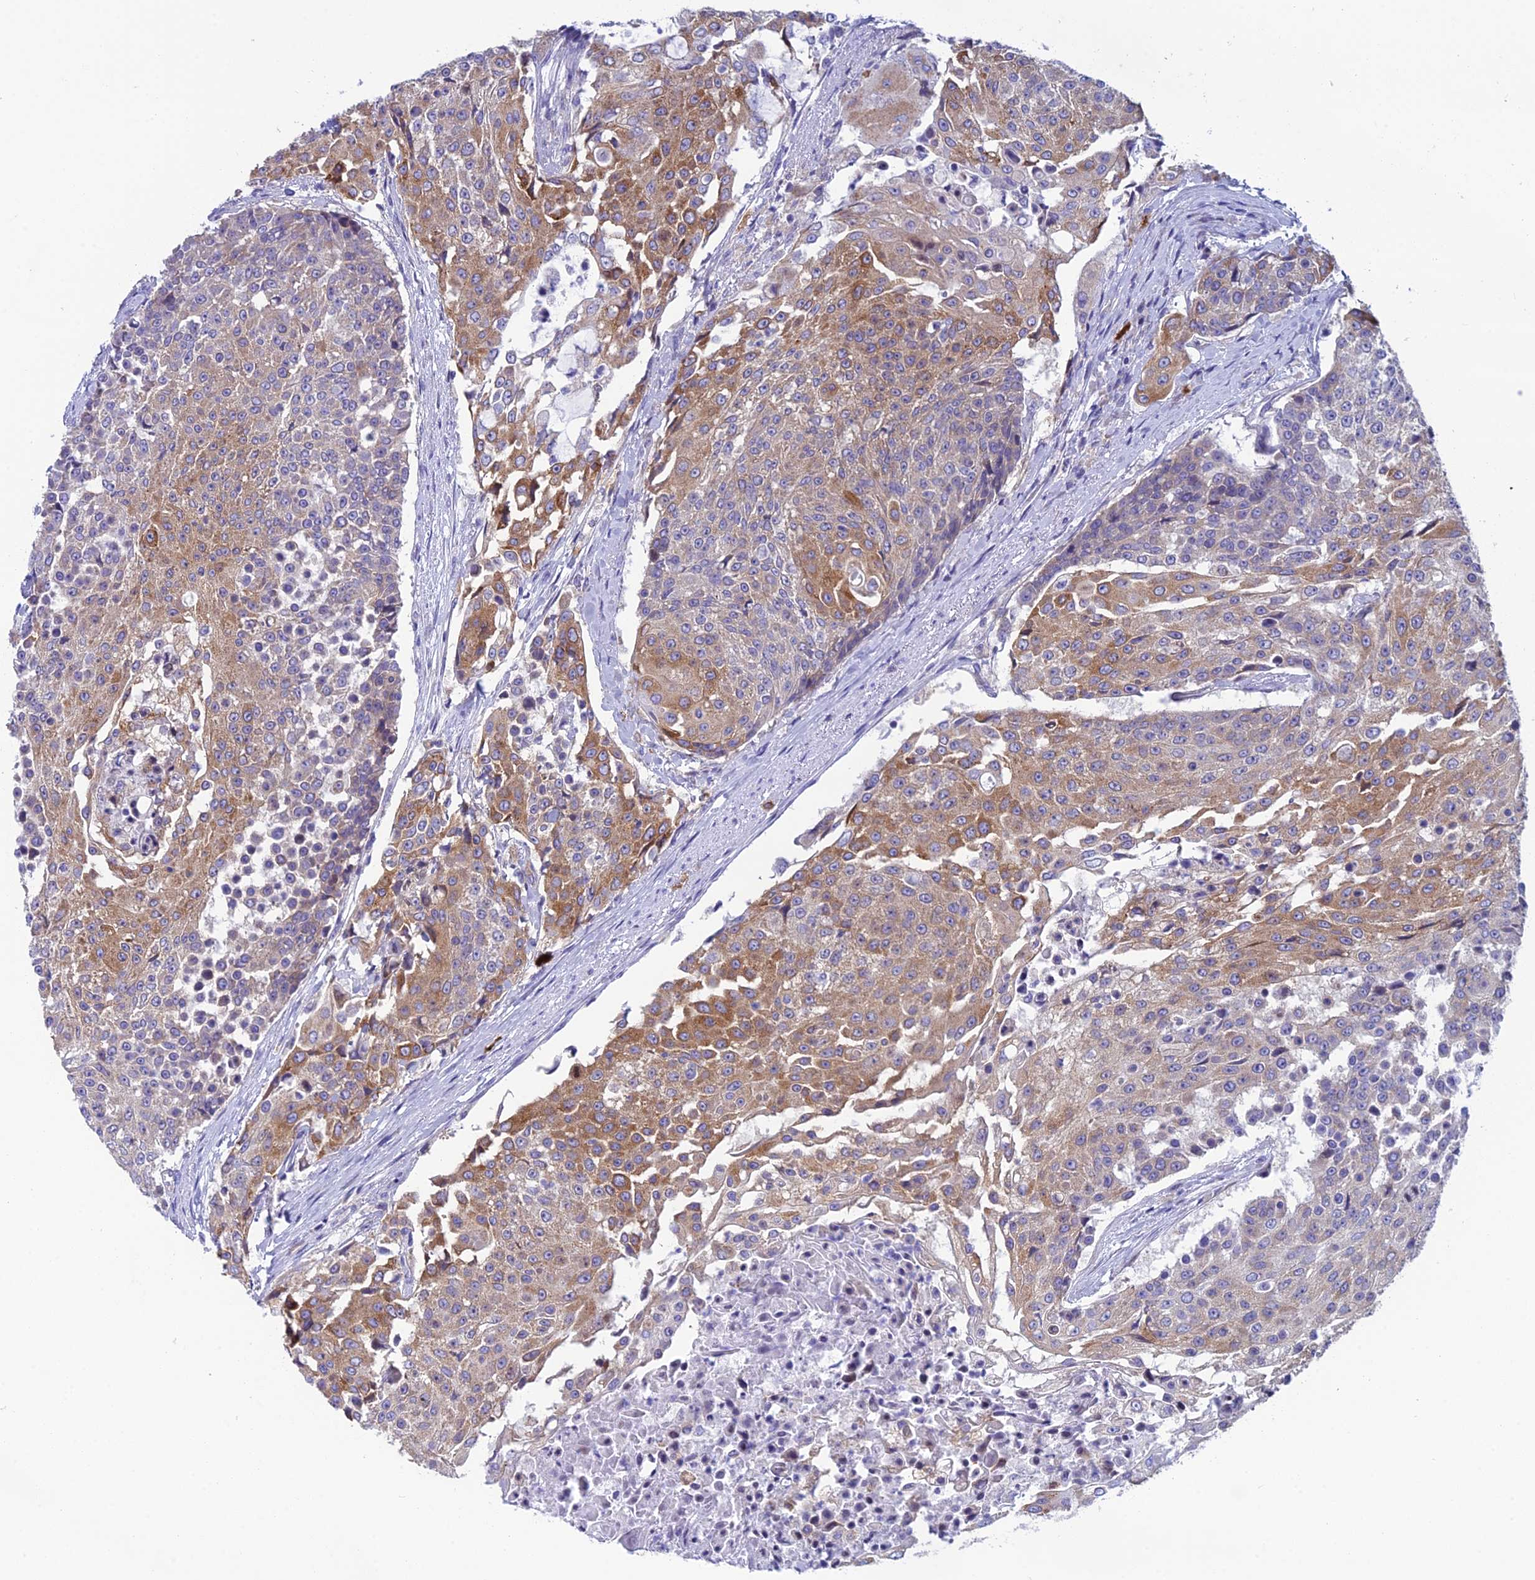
{"staining": {"intensity": "moderate", "quantity": "25%-75%", "location": "cytoplasmic/membranous"}, "tissue": "urothelial cancer", "cell_type": "Tumor cells", "image_type": "cancer", "snomed": [{"axis": "morphology", "description": "Urothelial carcinoma, High grade"}, {"axis": "topography", "description": "Urinary bladder"}], "caption": "Urothelial cancer stained for a protein (brown) exhibits moderate cytoplasmic/membranous positive staining in approximately 25%-75% of tumor cells.", "gene": "REEP4", "patient": {"sex": "female", "age": 63}}